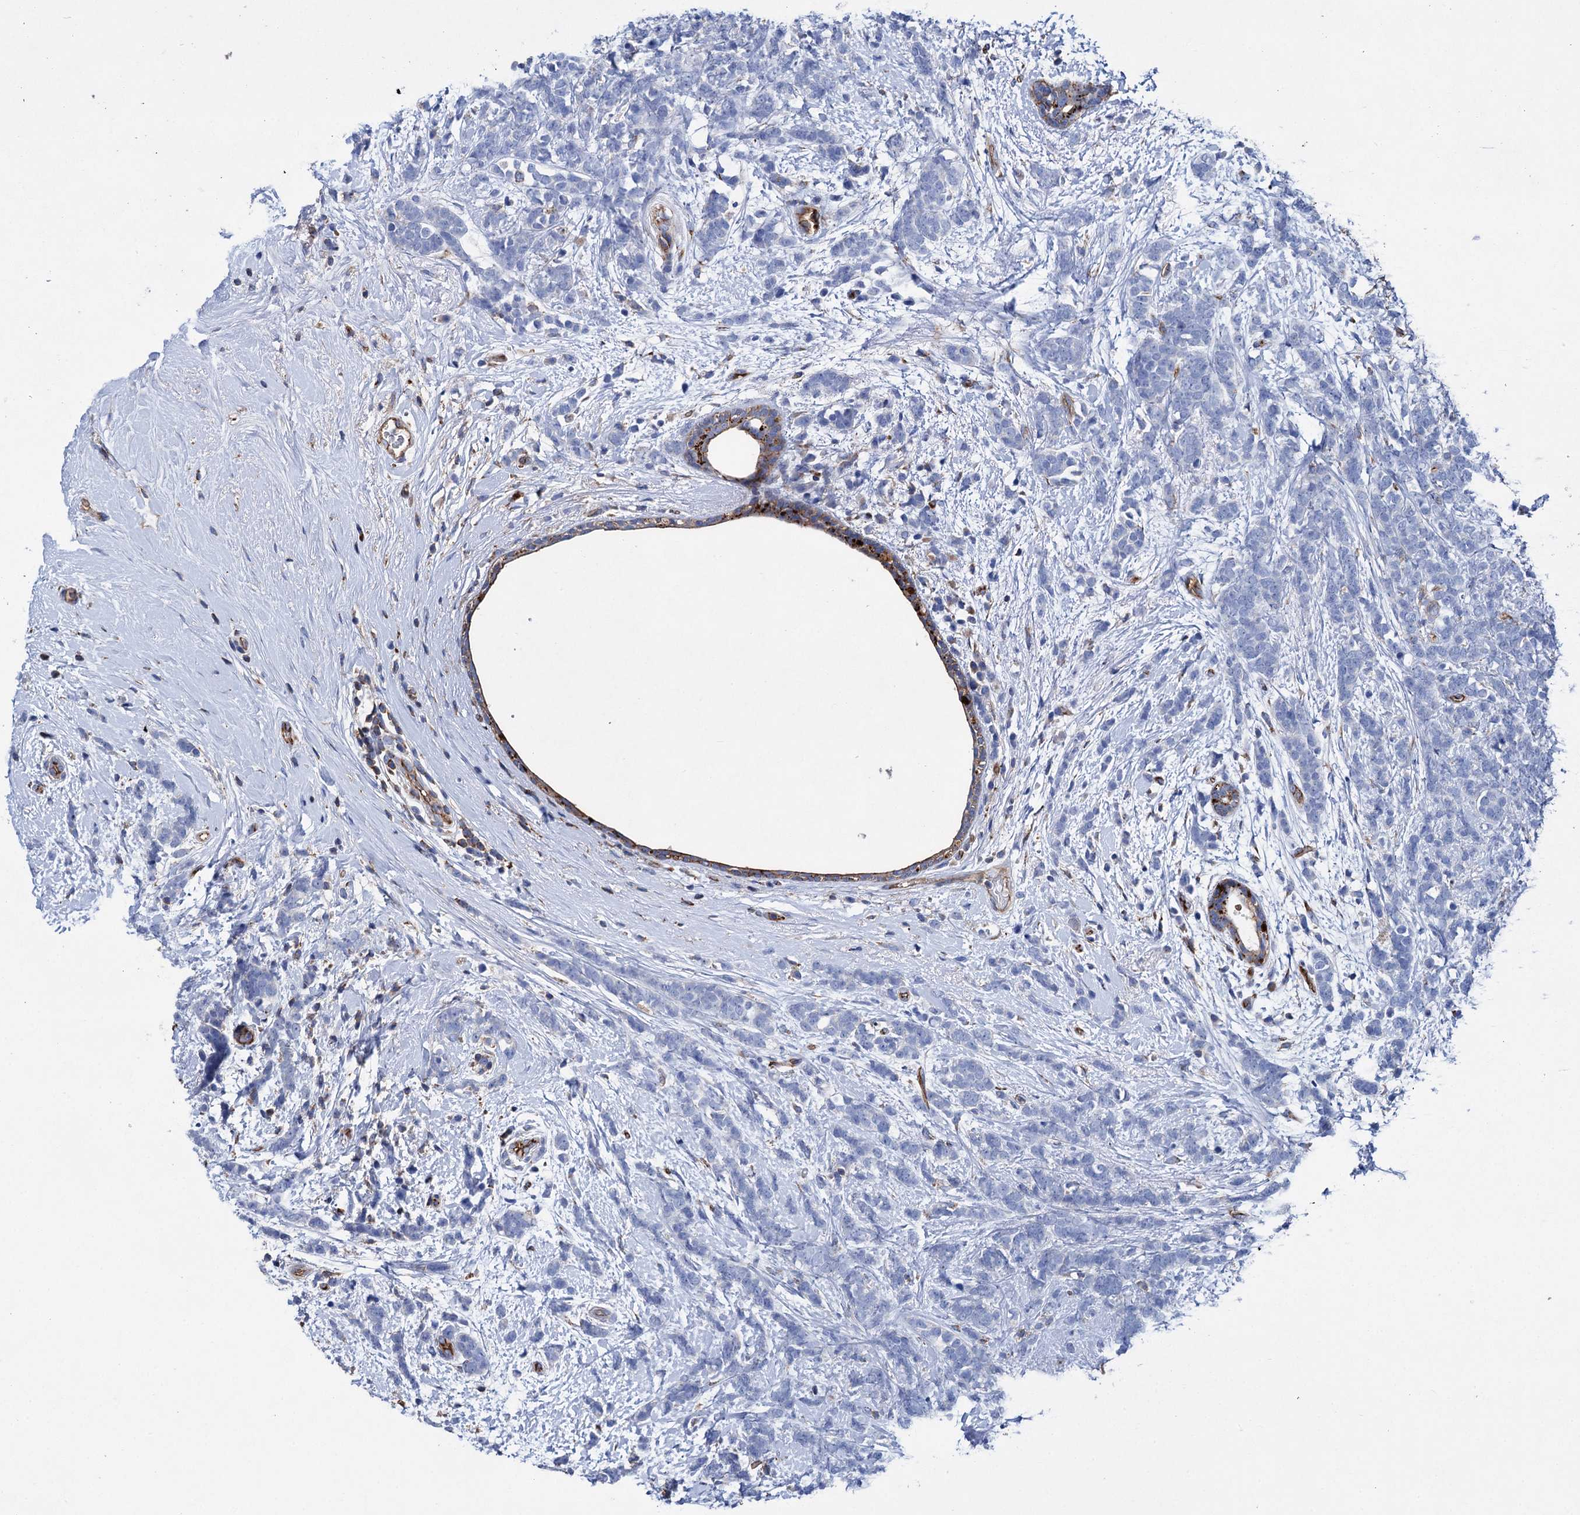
{"staining": {"intensity": "negative", "quantity": "none", "location": "none"}, "tissue": "breast cancer", "cell_type": "Tumor cells", "image_type": "cancer", "snomed": [{"axis": "morphology", "description": "Lobular carcinoma"}, {"axis": "topography", "description": "Breast"}], "caption": "The immunohistochemistry image has no significant staining in tumor cells of breast cancer (lobular carcinoma) tissue.", "gene": "SCPEP1", "patient": {"sex": "female", "age": 58}}